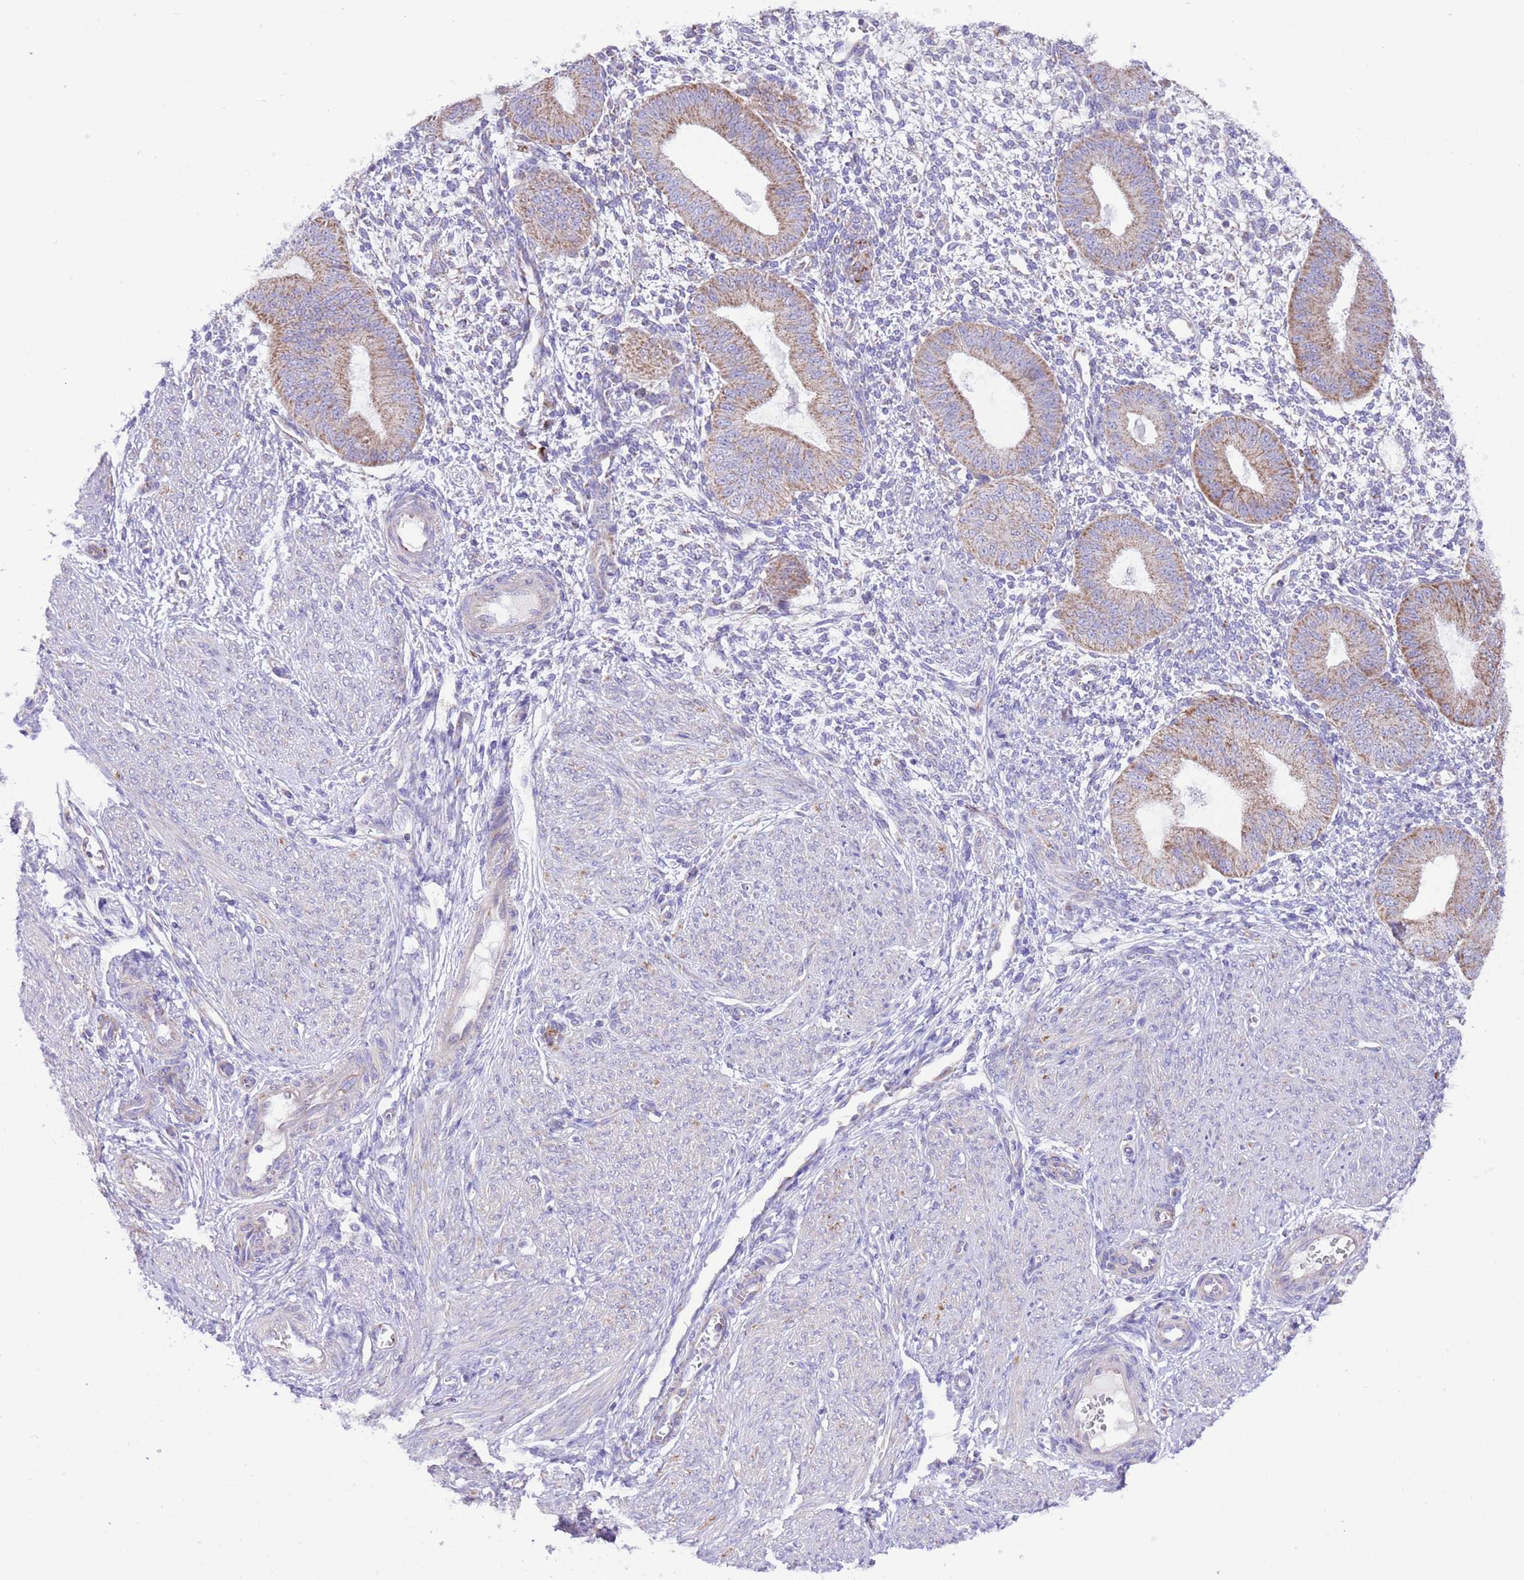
{"staining": {"intensity": "negative", "quantity": "none", "location": "none"}, "tissue": "endometrium", "cell_type": "Cells in endometrial stroma", "image_type": "normal", "snomed": [{"axis": "morphology", "description": "Normal tissue, NOS"}, {"axis": "topography", "description": "Endometrium"}], "caption": "The micrograph reveals no significant positivity in cells in endometrial stroma of endometrium. Brightfield microscopy of immunohistochemistry (IHC) stained with DAB (3,3'-diaminobenzidine) (brown) and hematoxylin (blue), captured at high magnification.", "gene": "SS18L2", "patient": {"sex": "female", "age": 49}}